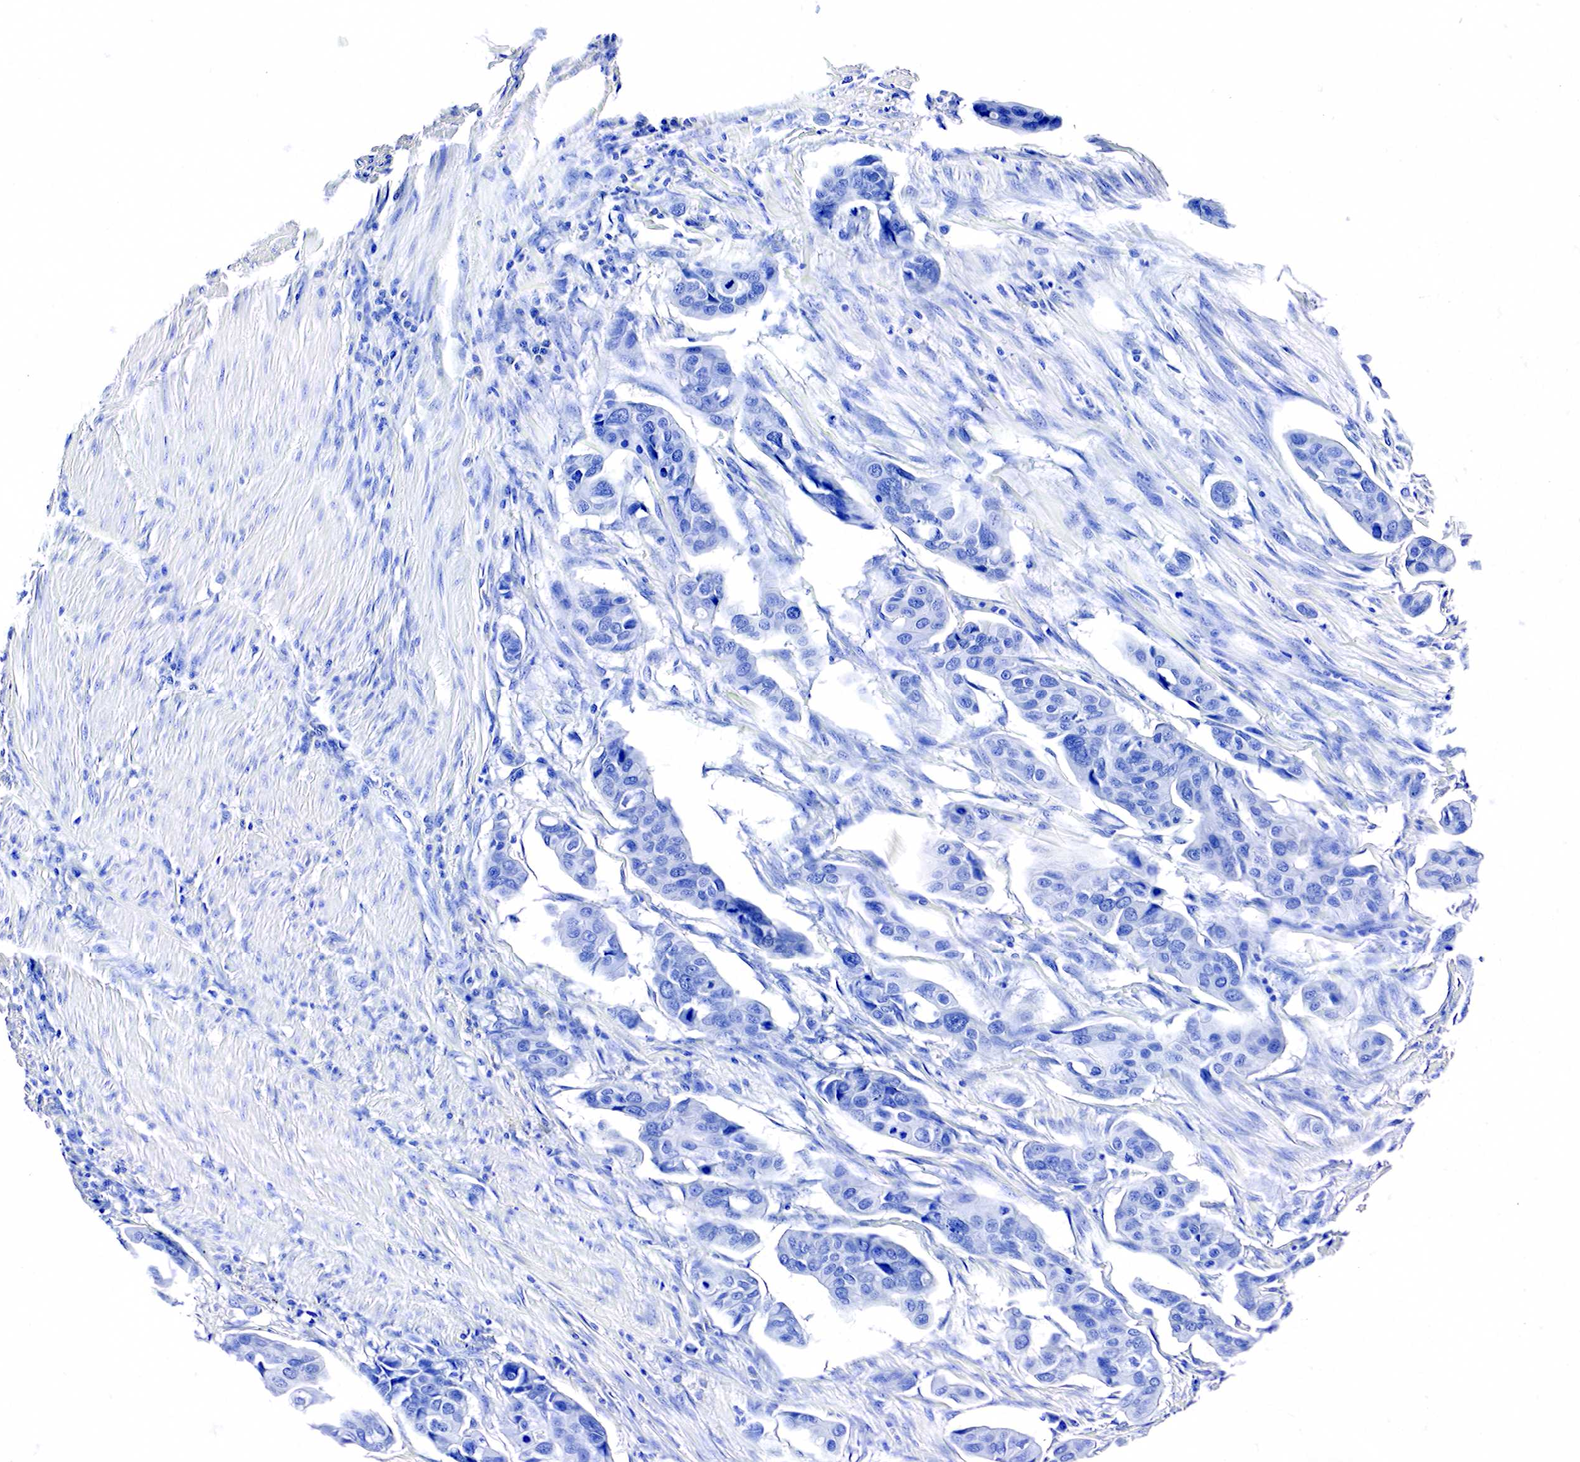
{"staining": {"intensity": "negative", "quantity": "none", "location": "none"}, "tissue": "urothelial cancer", "cell_type": "Tumor cells", "image_type": "cancer", "snomed": [{"axis": "morphology", "description": "Adenocarcinoma, NOS"}, {"axis": "topography", "description": "Urinary bladder"}], "caption": "High power microscopy image of an IHC photomicrograph of adenocarcinoma, revealing no significant positivity in tumor cells.", "gene": "ACP3", "patient": {"sex": "male", "age": 61}}